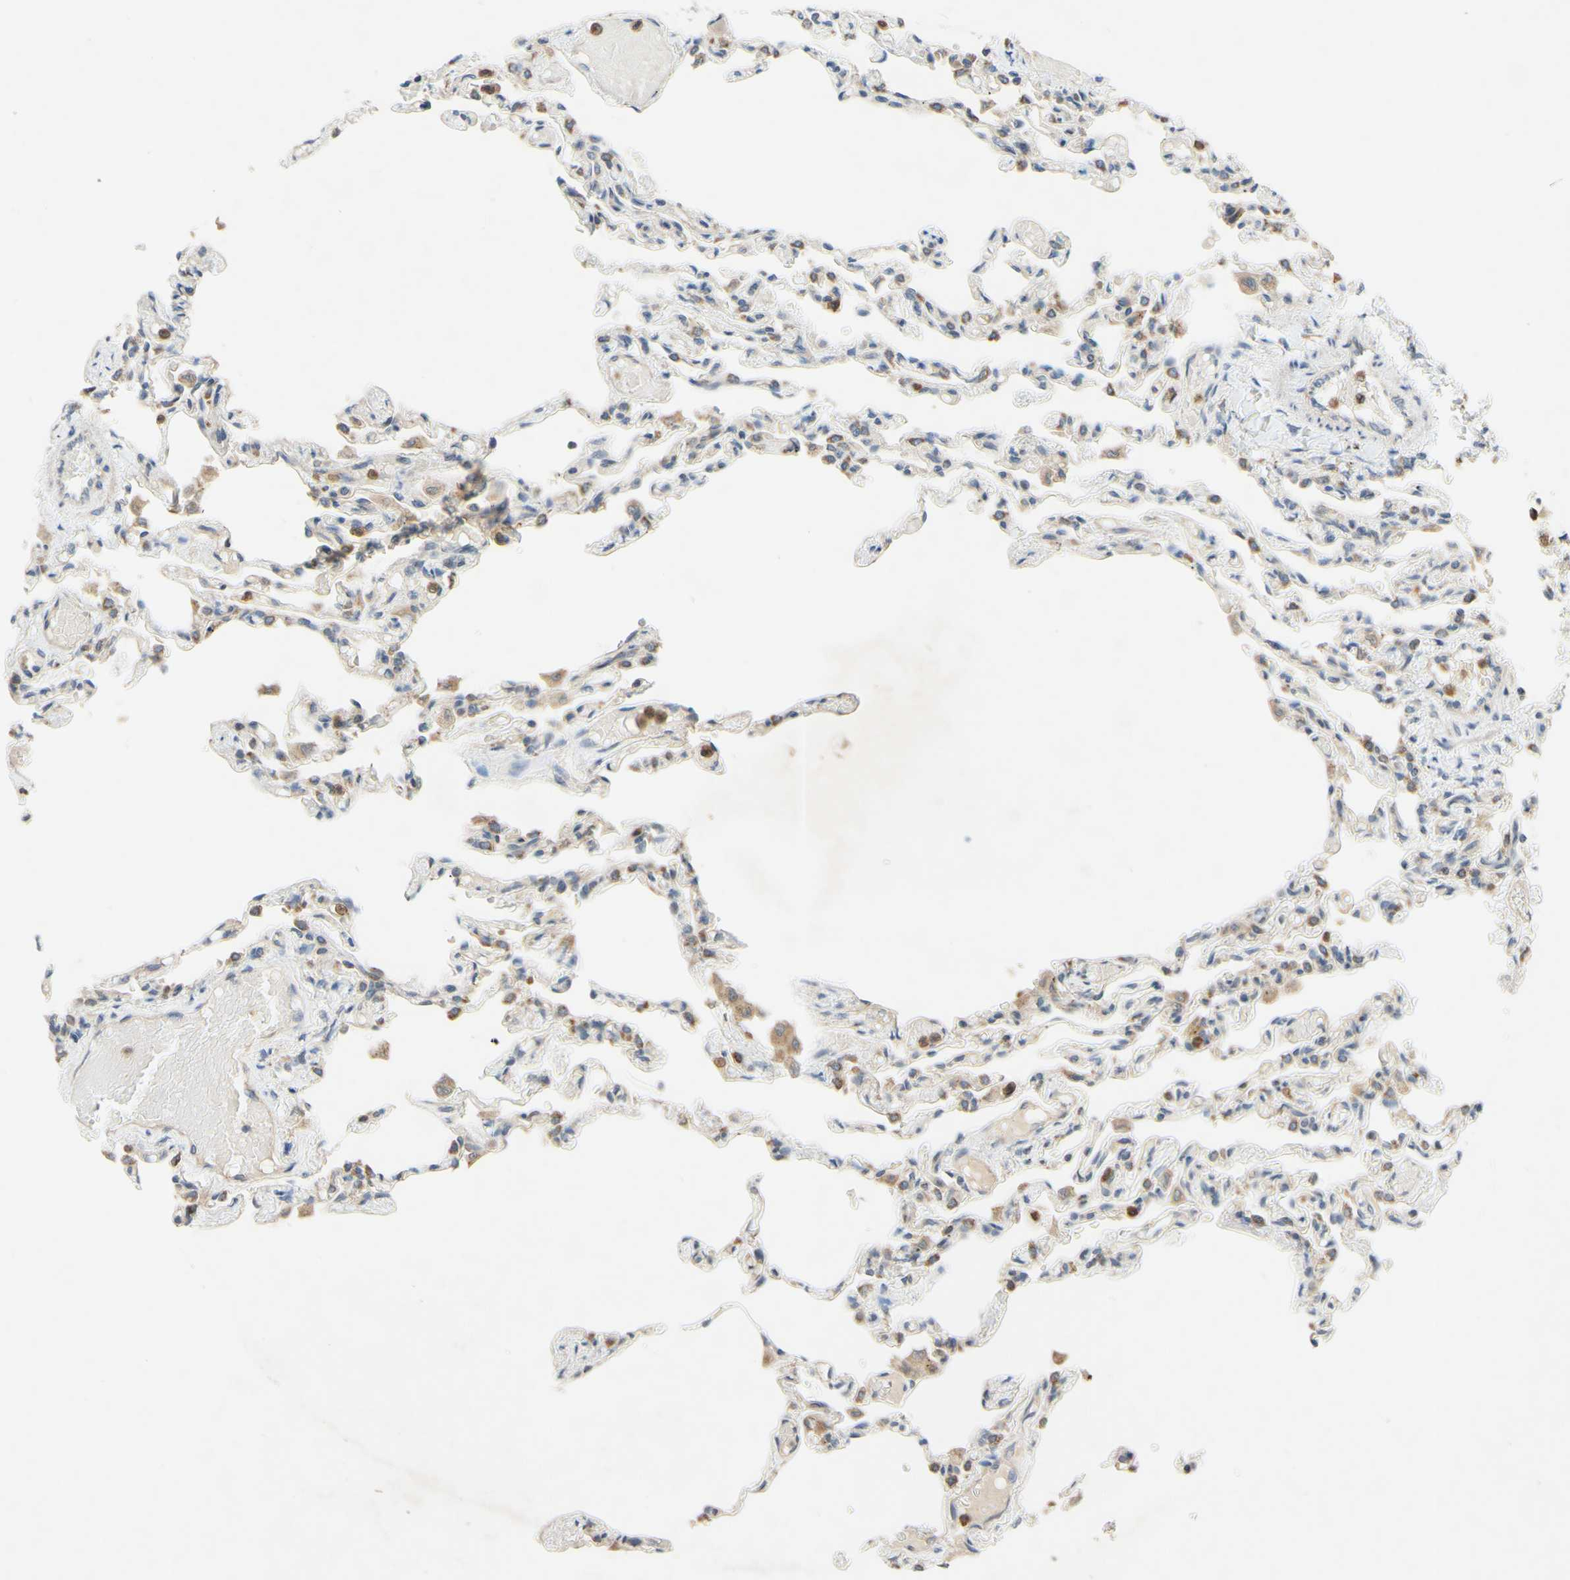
{"staining": {"intensity": "weak", "quantity": ">75%", "location": "cytoplasmic/membranous"}, "tissue": "lung", "cell_type": "Alveolar cells", "image_type": "normal", "snomed": [{"axis": "morphology", "description": "Normal tissue, NOS"}, {"axis": "topography", "description": "Lung"}], "caption": "High-power microscopy captured an immunohistochemistry (IHC) micrograph of normal lung, revealing weak cytoplasmic/membranous expression in approximately >75% of alveolar cells.", "gene": "GATA1", "patient": {"sex": "male", "age": 21}}